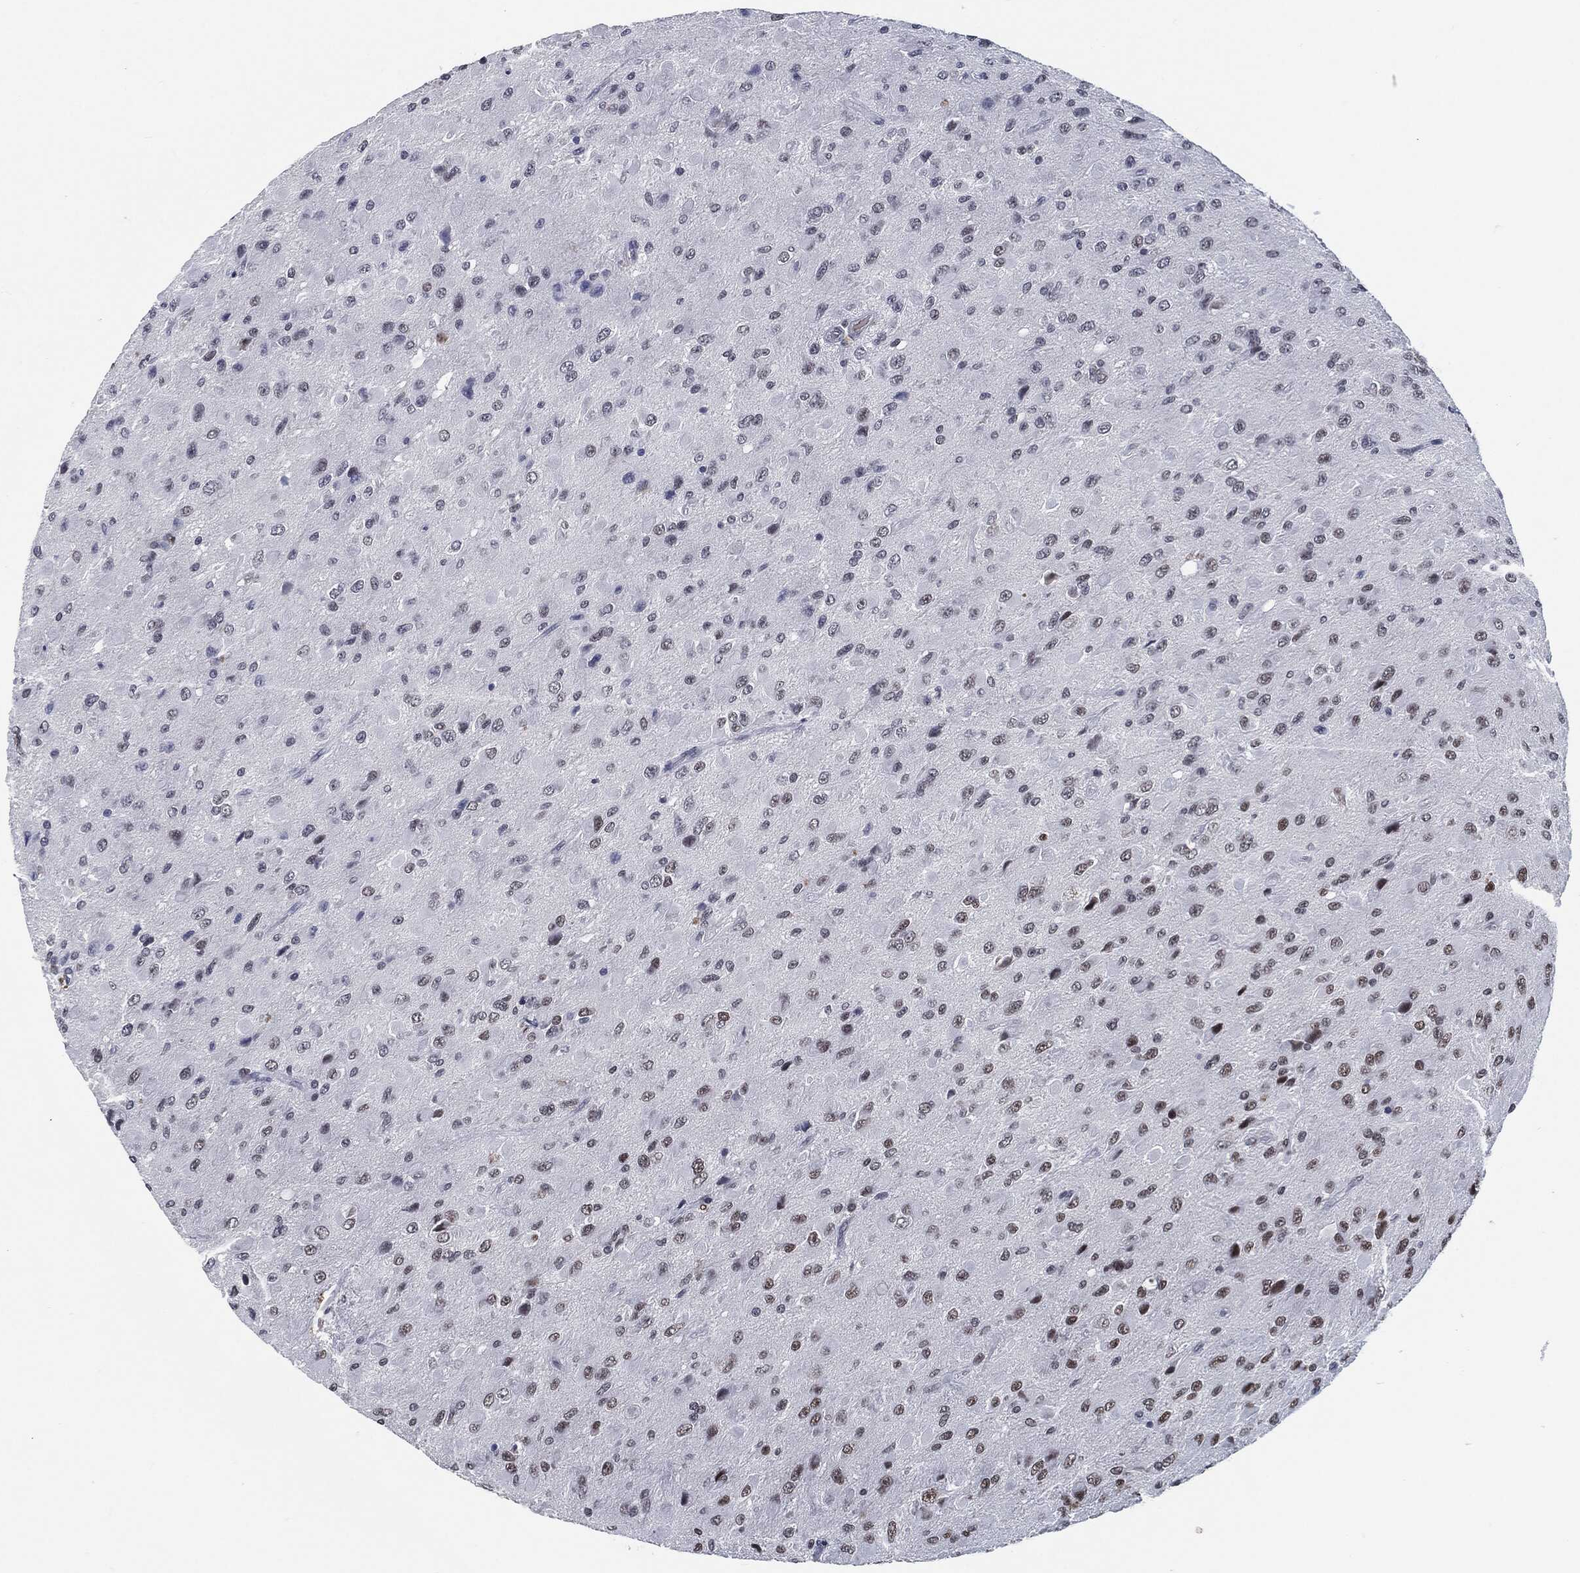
{"staining": {"intensity": "moderate", "quantity": "25%-75%", "location": "nuclear"}, "tissue": "glioma", "cell_type": "Tumor cells", "image_type": "cancer", "snomed": [{"axis": "morphology", "description": "Glioma, malignant, High grade"}, {"axis": "topography", "description": "Cerebral cortex"}], "caption": "The micrograph reveals a brown stain indicating the presence of a protein in the nuclear of tumor cells in glioma.", "gene": "ANXA1", "patient": {"sex": "male", "age": 35}}